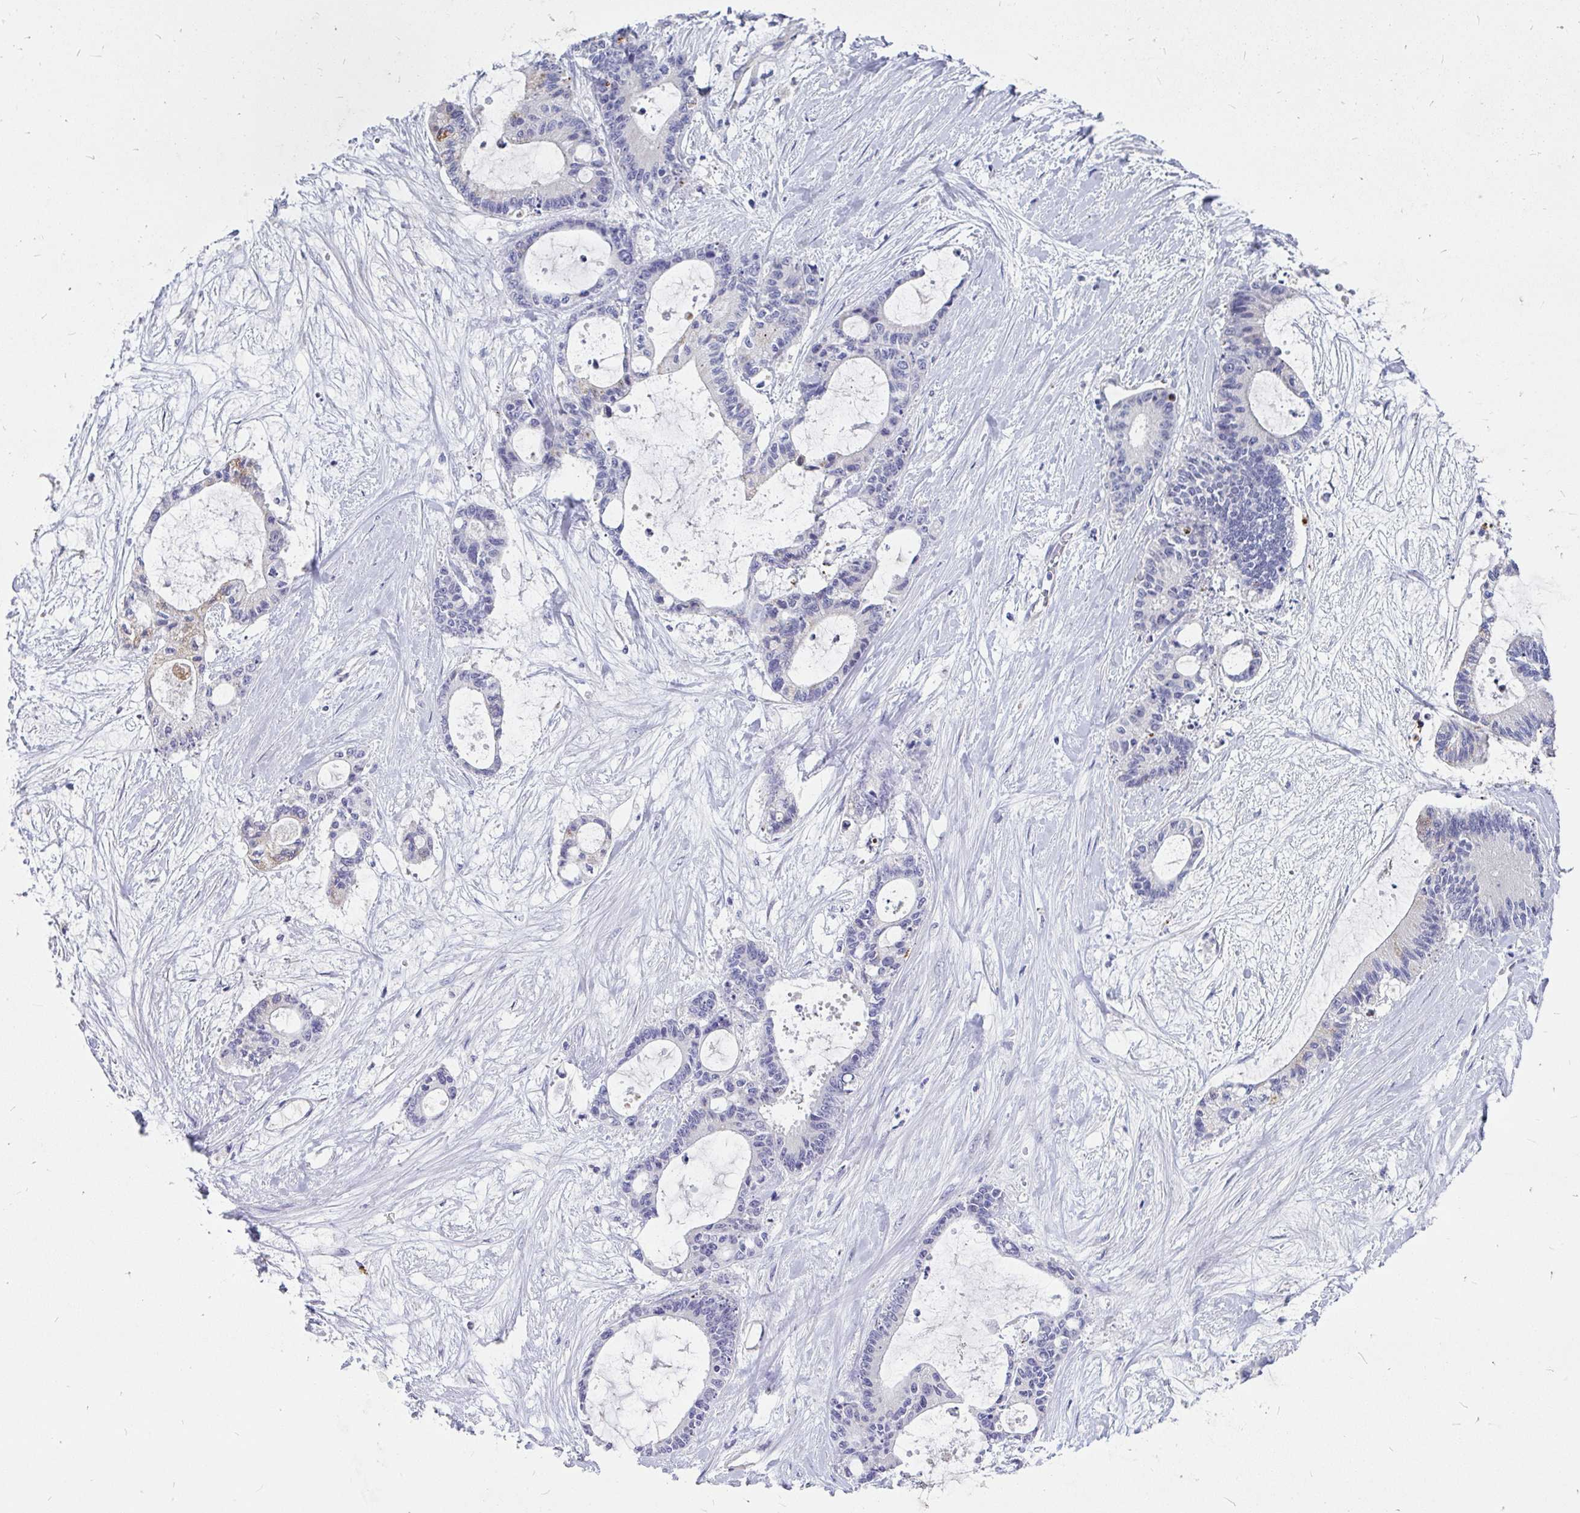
{"staining": {"intensity": "negative", "quantity": "none", "location": "none"}, "tissue": "liver cancer", "cell_type": "Tumor cells", "image_type": "cancer", "snomed": [{"axis": "morphology", "description": "Normal tissue, NOS"}, {"axis": "morphology", "description": "Cholangiocarcinoma"}, {"axis": "topography", "description": "Liver"}, {"axis": "topography", "description": "Peripheral nerve tissue"}], "caption": "Immunohistochemistry photomicrograph of neoplastic tissue: liver cancer (cholangiocarcinoma) stained with DAB (3,3'-diaminobenzidine) reveals no significant protein expression in tumor cells.", "gene": "KIAA2013", "patient": {"sex": "female", "age": 73}}